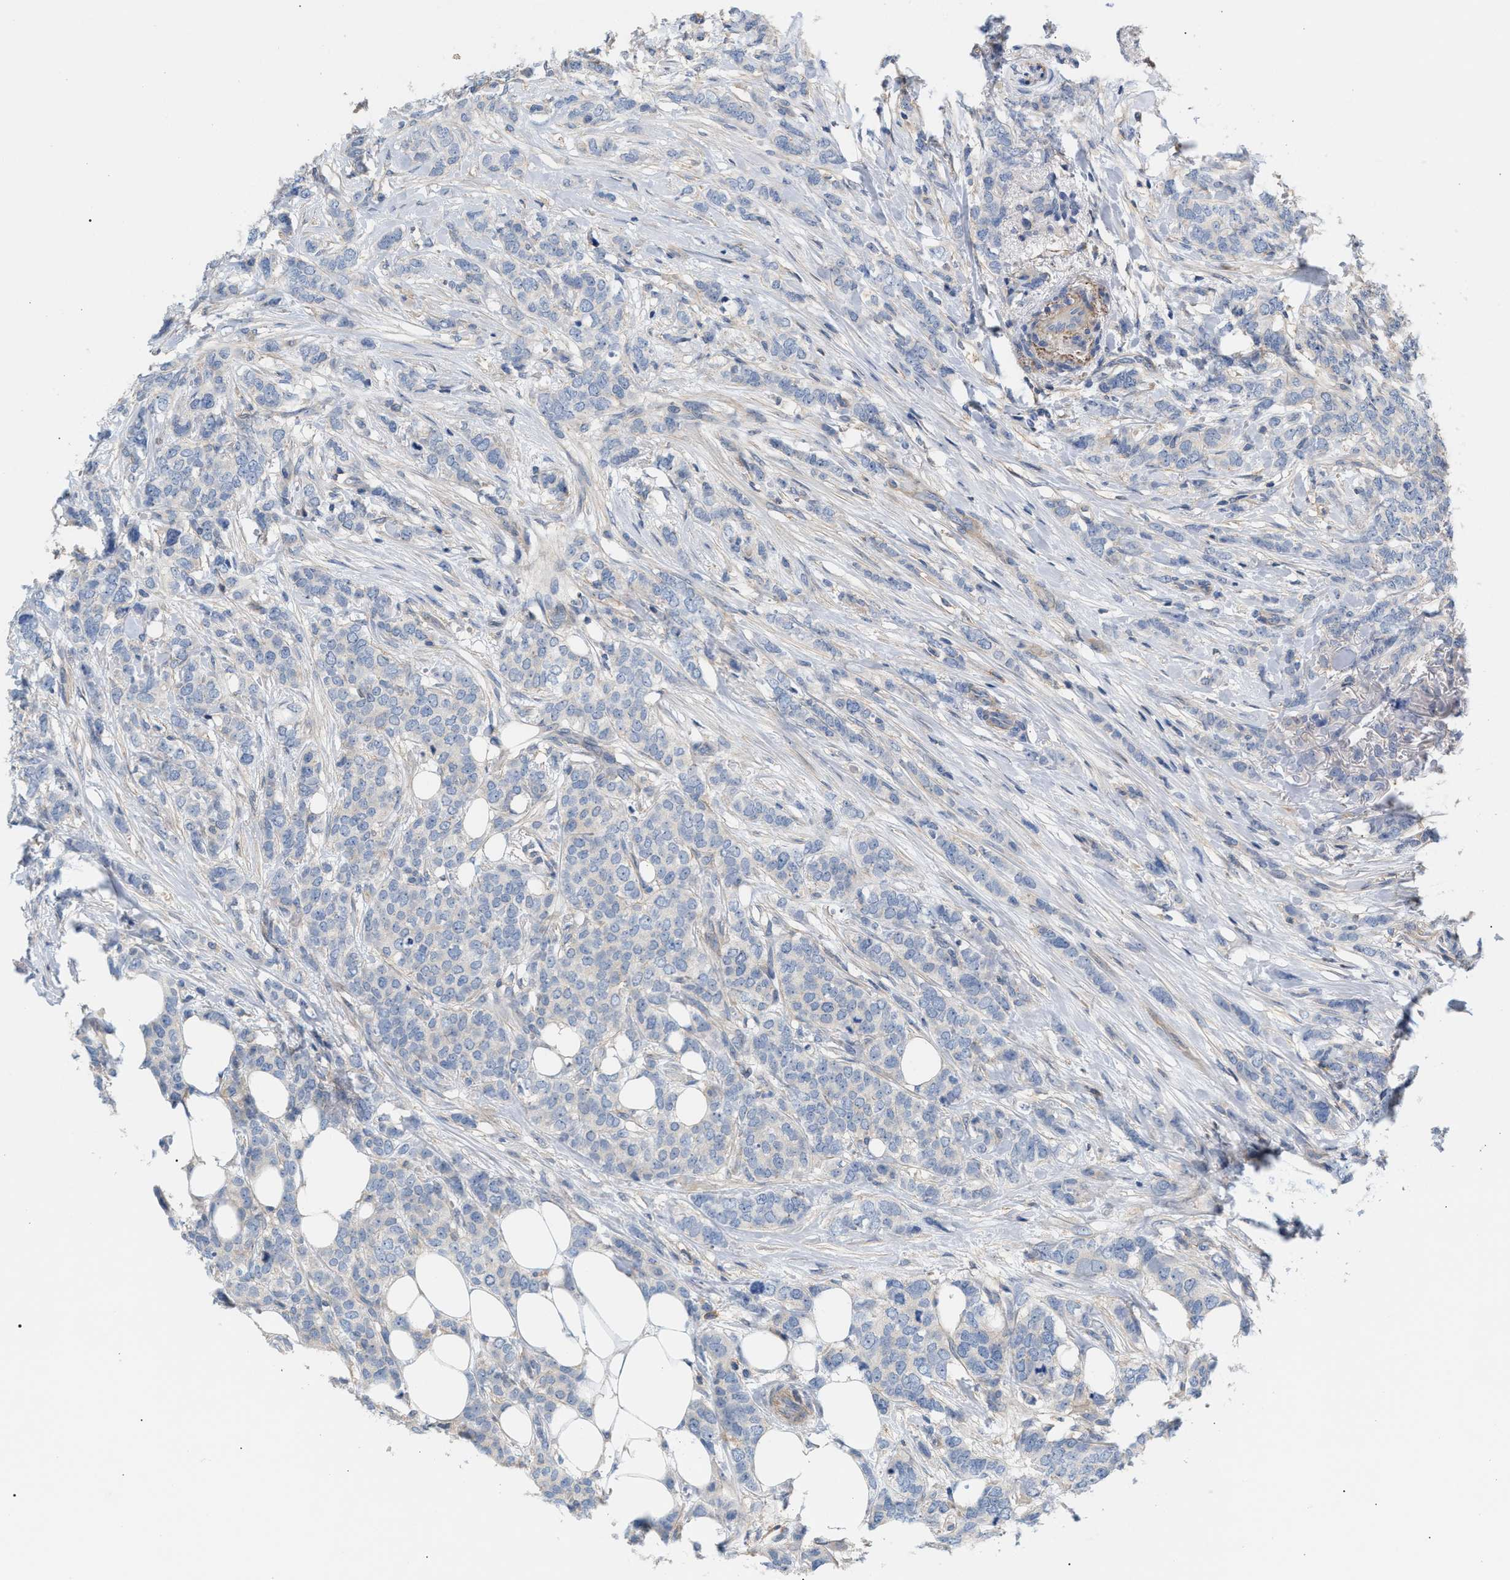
{"staining": {"intensity": "negative", "quantity": "none", "location": "none"}, "tissue": "breast cancer", "cell_type": "Tumor cells", "image_type": "cancer", "snomed": [{"axis": "morphology", "description": "Lobular carcinoma"}, {"axis": "topography", "description": "Skin"}, {"axis": "topography", "description": "Breast"}], "caption": "A histopathology image of human breast cancer (lobular carcinoma) is negative for staining in tumor cells.", "gene": "LRCH1", "patient": {"sex": "female", "age": 46}}